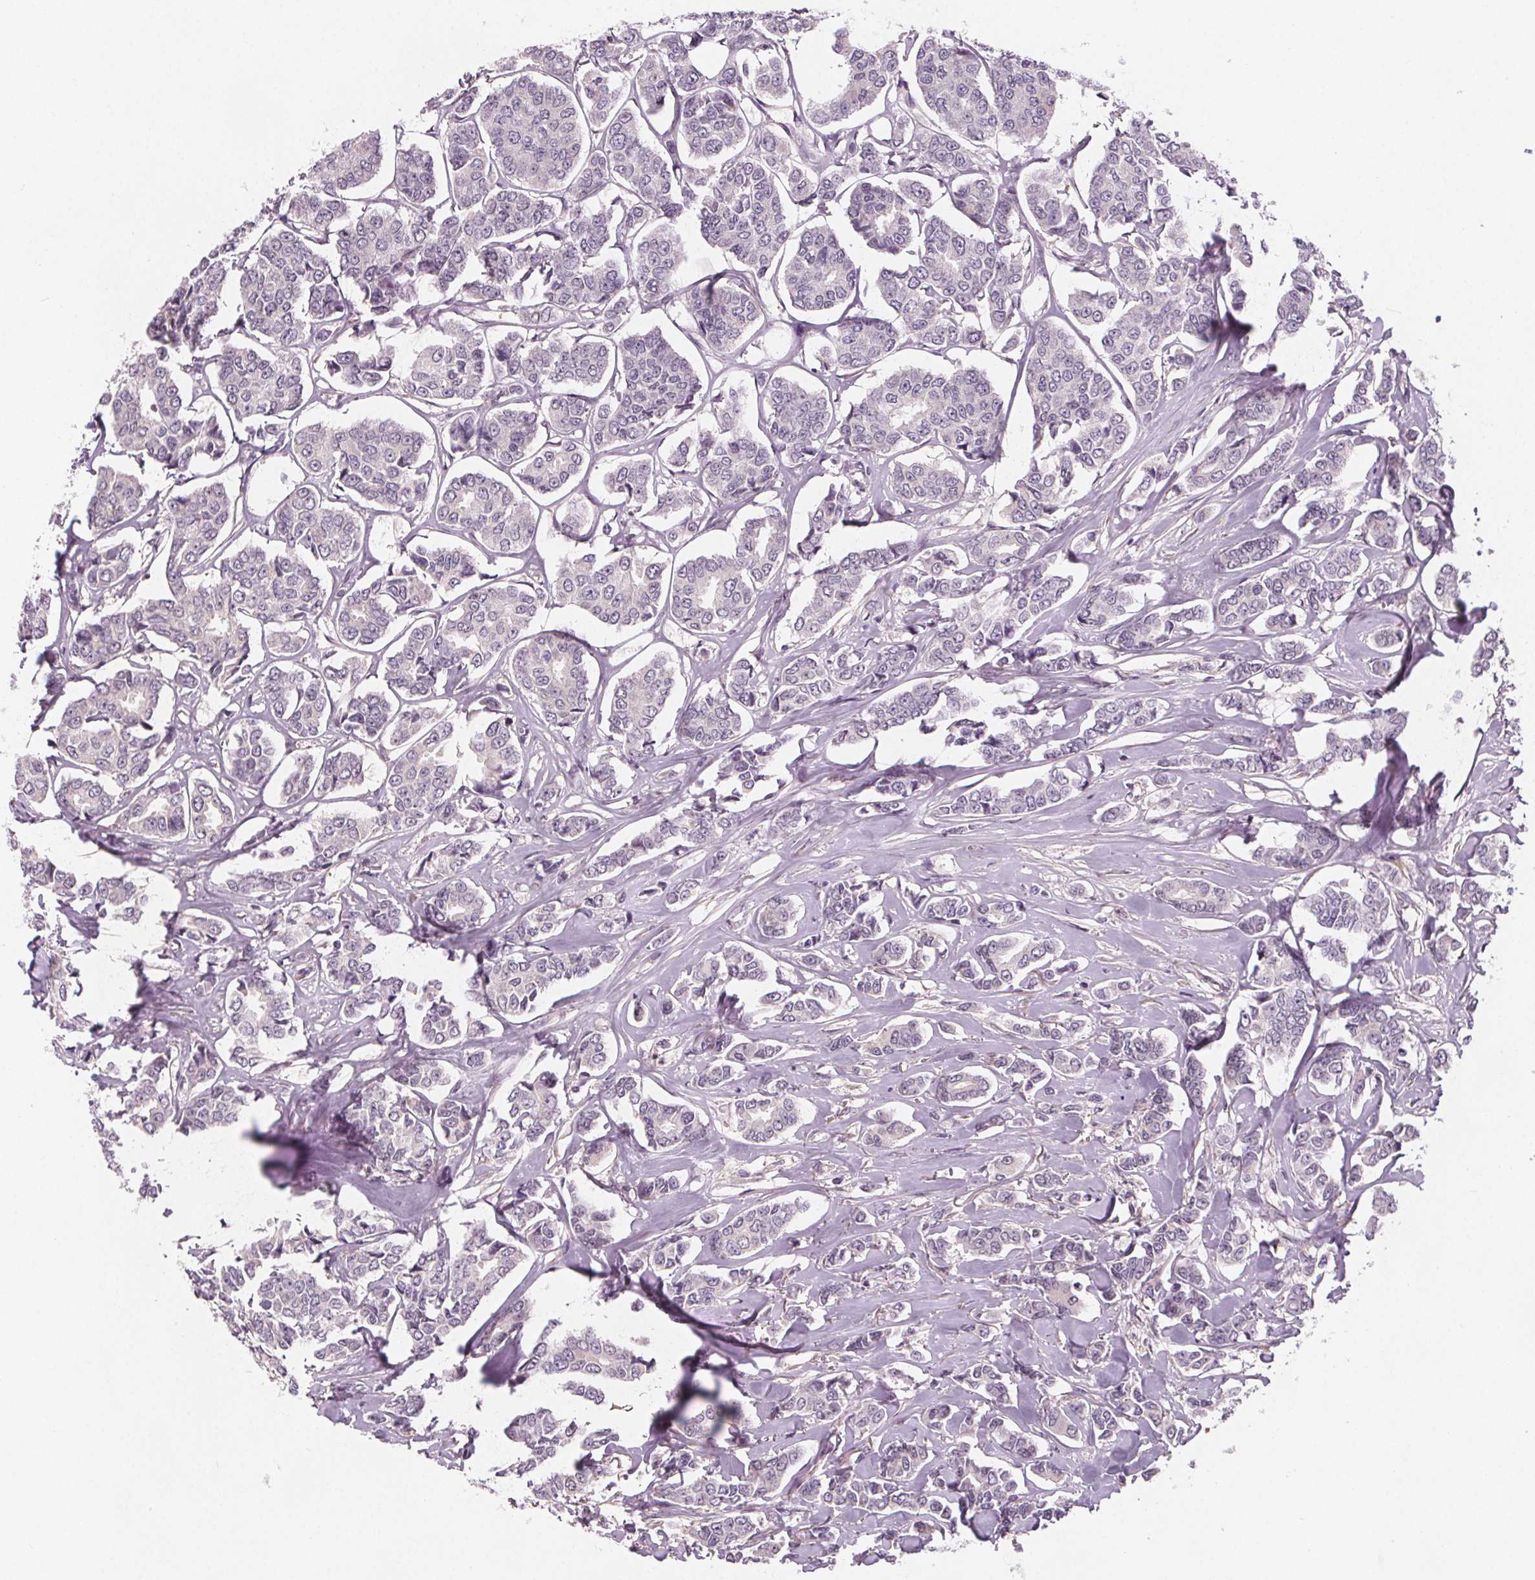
{"staining": {"intensity": "negative", "quantity": "none", "location": "none"}, "tissue": "breast cancer", "cell_type": "Tumor cells", "image_type": "cancer", "snomed": [{"axis": "morphology", "description": "Duct carcinoma"}, {"axis": "topography", "description": "Breast"}], "caption": "Histopathology image shows no protein staining in tumor cells of breast cancer (intraductal carcinoma) tissue.", "gene": "VNN1", "patient": {"sex": "female", "age": 94}}